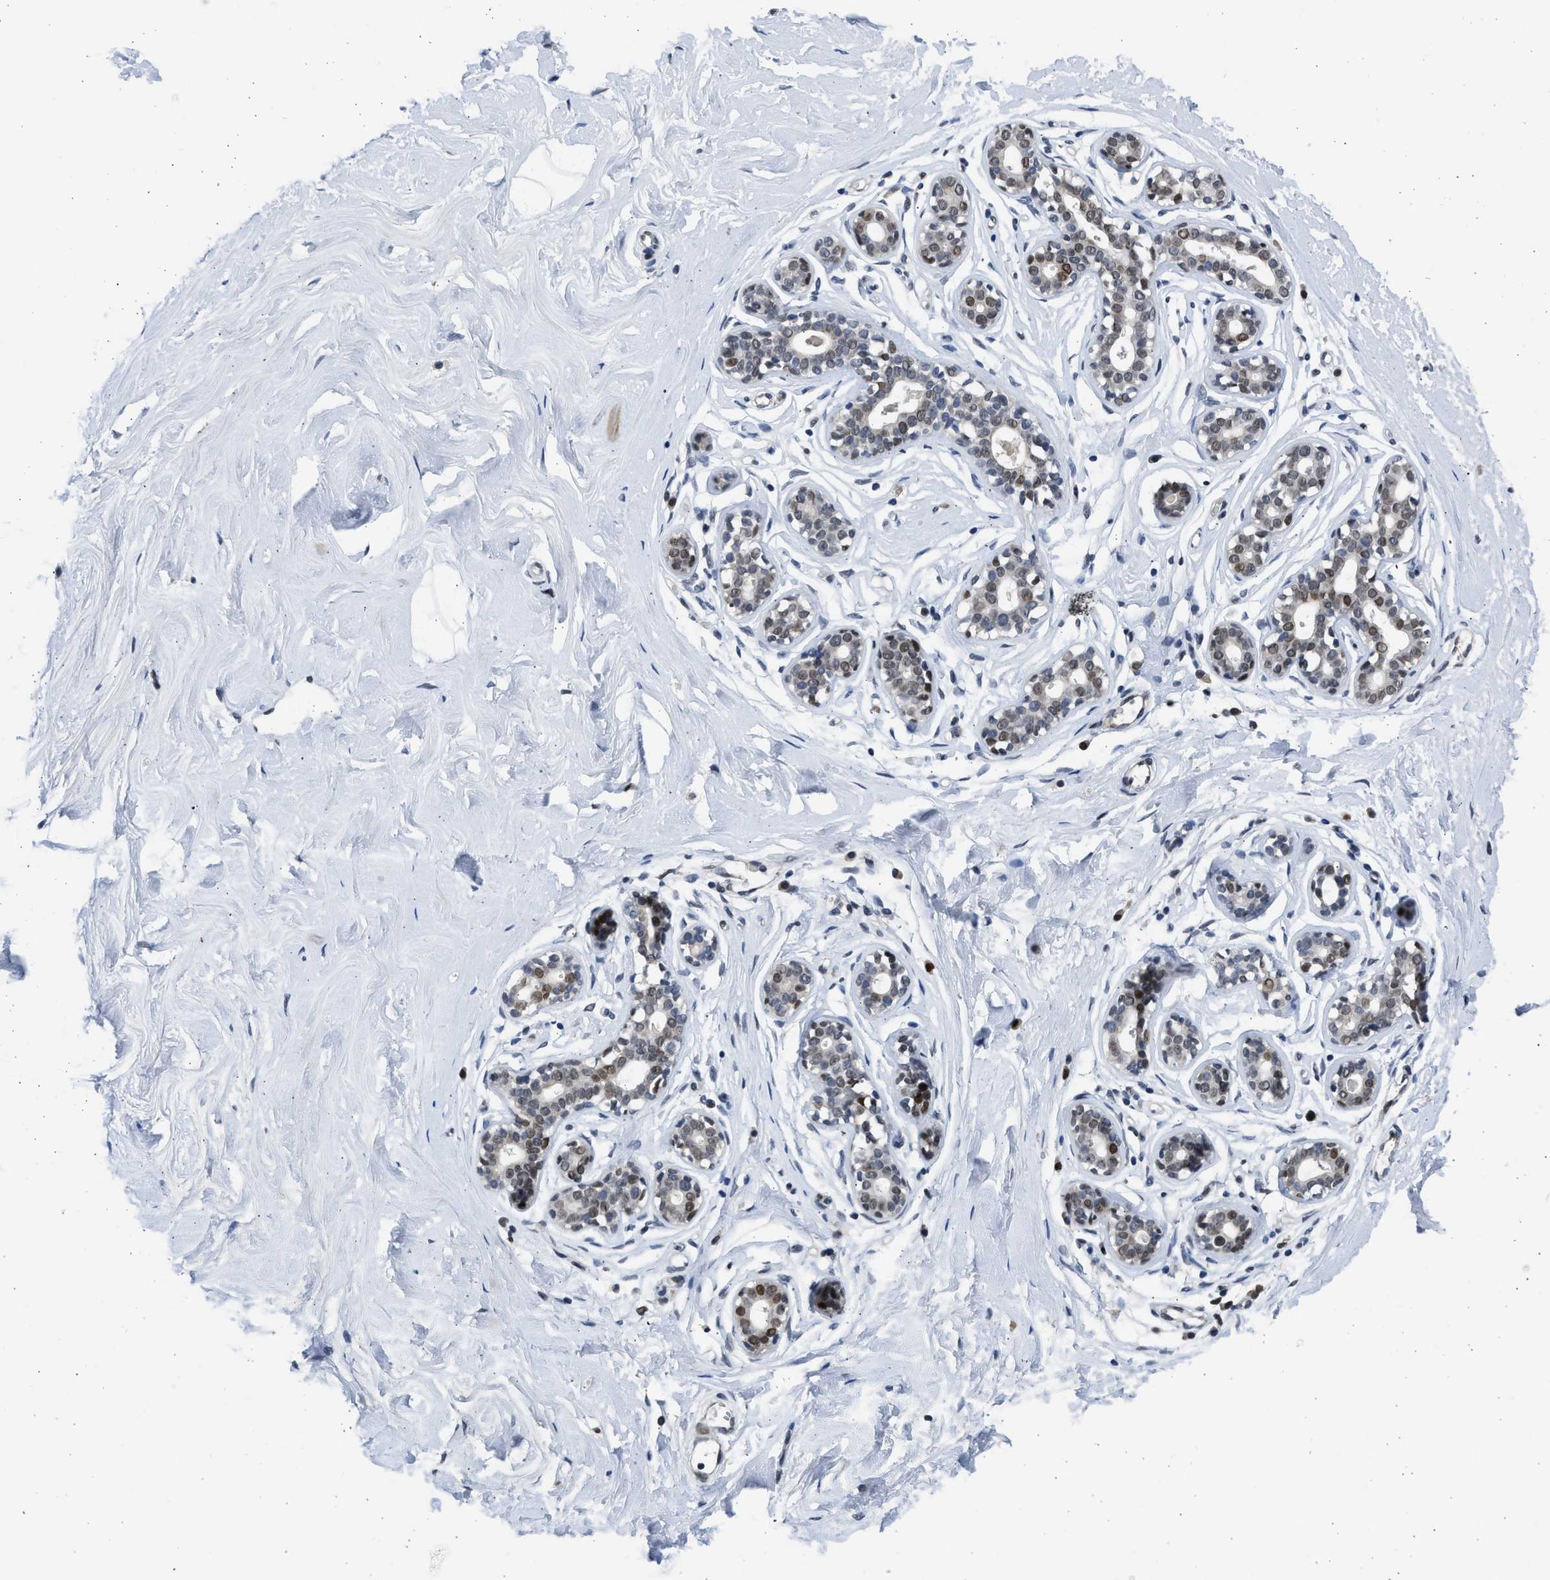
{"staining": {"intensity": "negative", "quantity": "none", "location": "none"}, "tissue": "breast", "cell_type": "Adipocytes", "image_type": "normal", "snomed": [{"axis": "morphology", "description": "Normal tissue, NOS"}, {"axis": "topography", "description": "Breast"}], "caption": "Immunohistochemistry micrograph of normal breast stained for a protein (brown), which exhibits no staining in adipocytes.", "gene": "HMGN3", "patient": {"sex": "female", "age": 23}}